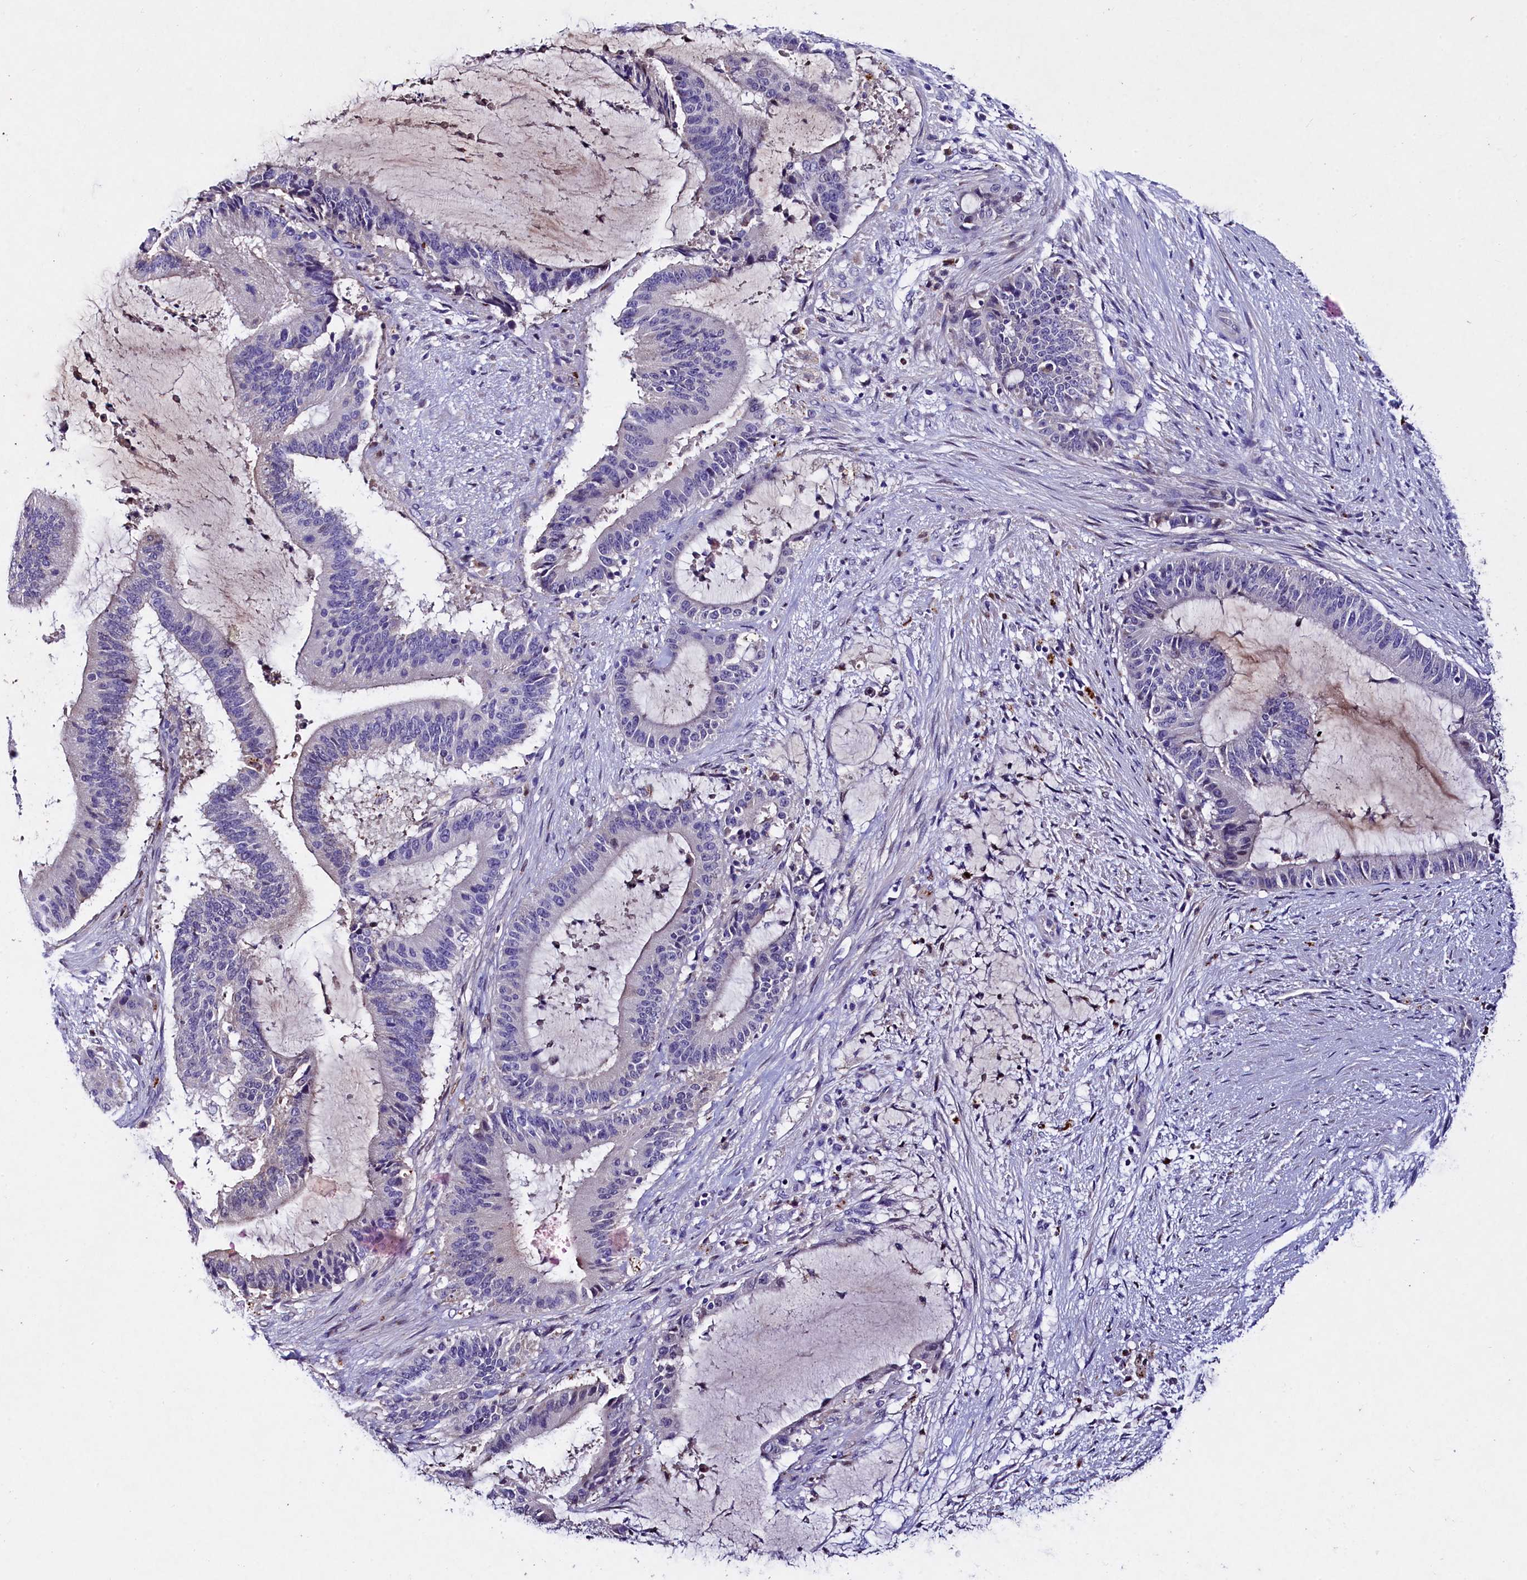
{"staining": {"intensity": "negative", "quantity": "none", "location": "none"}, "tissue": "liver cancer", "cell_type": "Tumor cells", "image_type": "cancer", "snomed": [{"axis": "morphology", "description": "Normal tissue, NOS"}, {"axis": "morphology", "description": "Cholangiocarcinoma"}, {"axis": "topography", "description": "Liver"}, {"axis": "topography", "description": "Peripheral nerve tissue"}], "caption": "An immunohistochemistry photomicrograph of liver cancer (cholangiocarcinoma) is shown. There is no staining in tumor cells of liver cancer (cholangiocarcinoma).", "gene": "TGDS", "patient": {"sex": "female", "age": 73}}